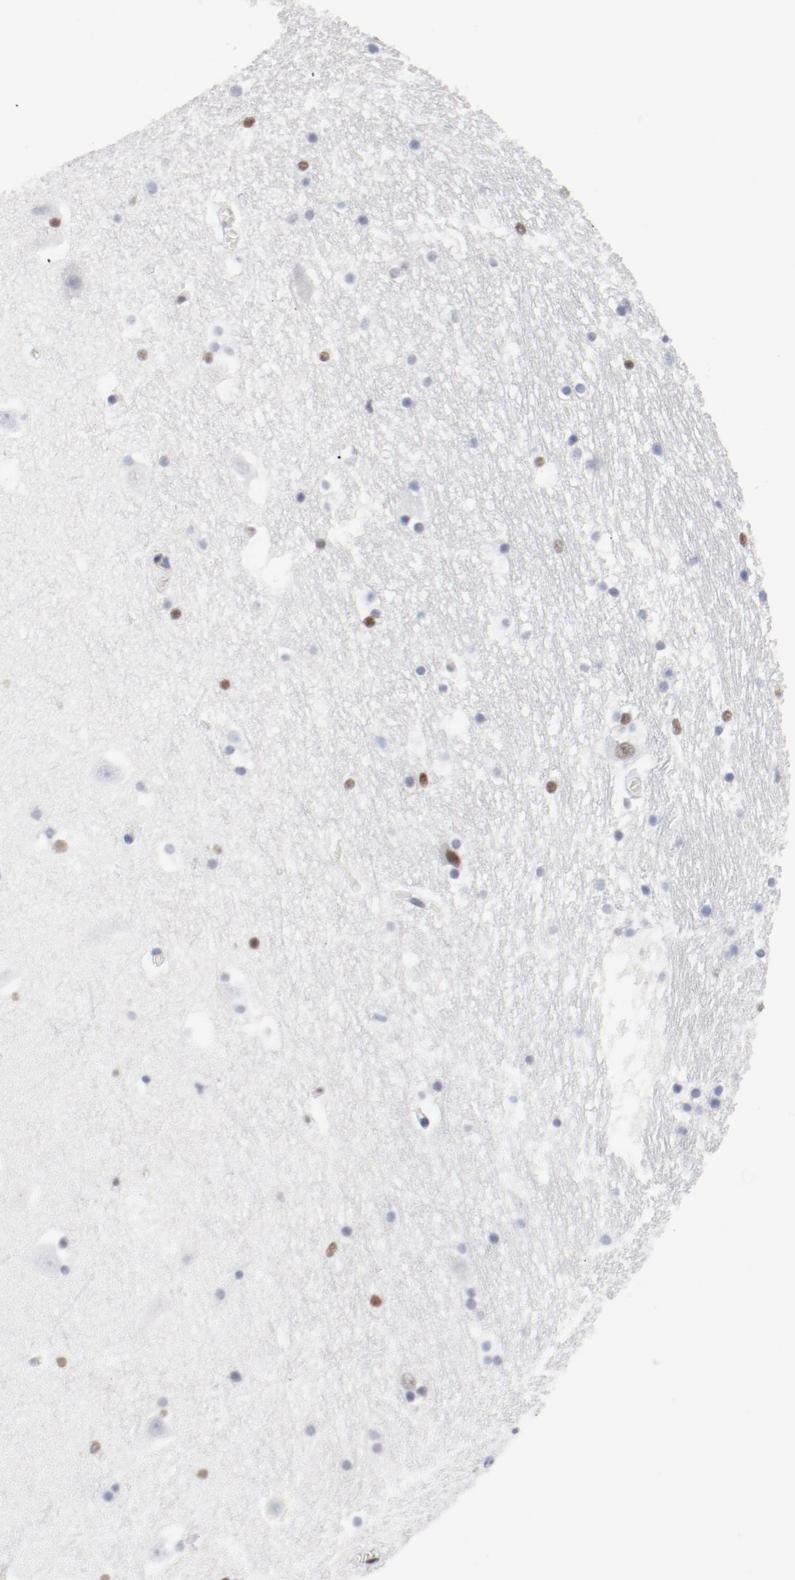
{"staining": {"intensity": "moderate", "quantity": "<25%", "location": "nuclear"}, "tissue": "hippocampus", "cell_type": "Glial cells", "image_type": "normal", "snomed": [{"axis": "morphology", "description": "Normal tissue, NOS"}, {"axis": "topography", "description": "Hippocampus"}], "caption": "This micrograph displays immunohistochemistry (IHC) staining of normal hippocampus, with low moderate nuclear expression in about <25% of glial cells.", "gene": "POLD1", "patient": {"sex": "male", "age": 45}}